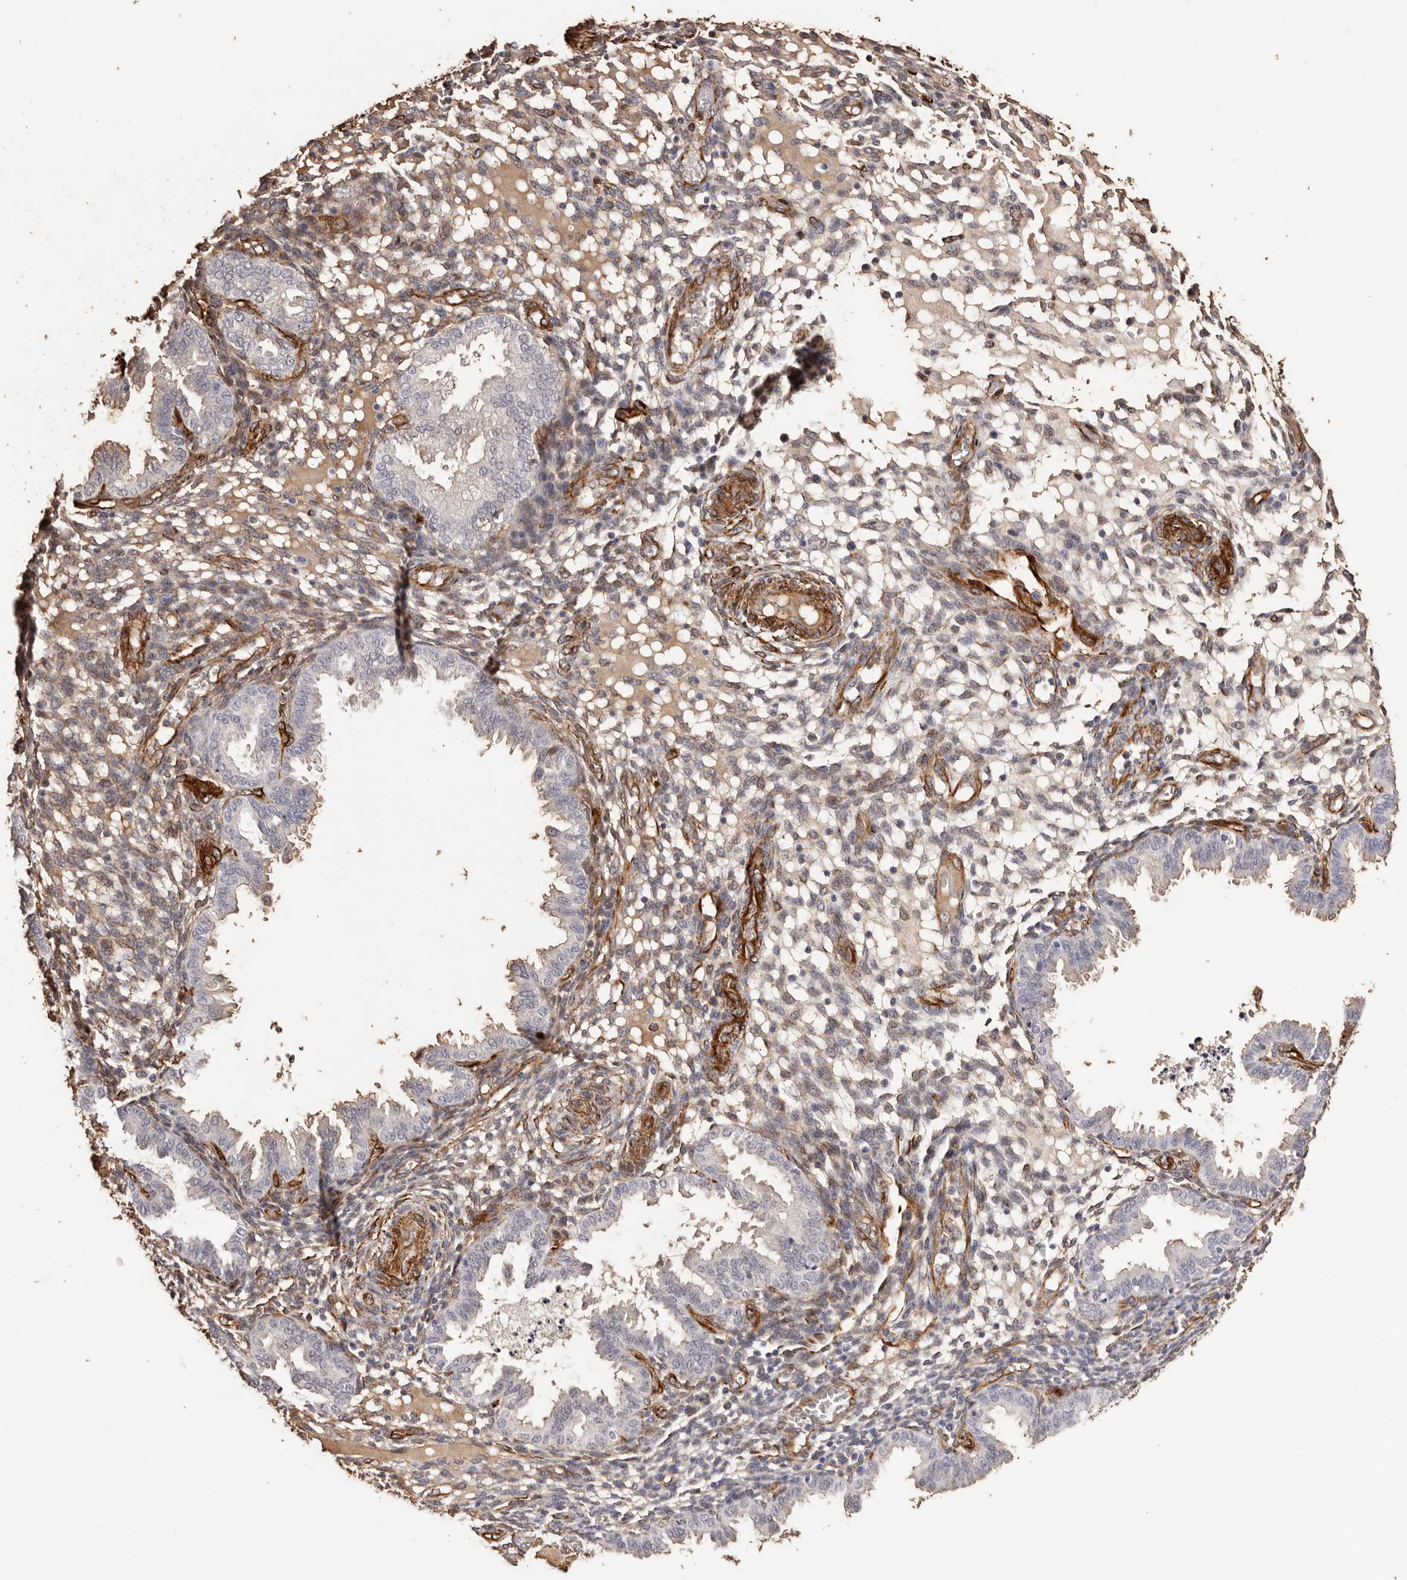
{"staining": {"intensity": "weak", "quantity": "25%-75%", "location": "cytoplasmic/membranous"}, "tissue": "endometrium", "cell_type": "Cells in endometrial stroma", "image_type": "normal", "snomed": [{"axis": "morphology", "description": "Normal tissue, NOS"}, {"axis": "topography", "description": "Endometrium"}], "caption": "The image reveals a brown stain indicating the presence of a protein in the cytoplasmic/membranous of cells in endometrial stroma in endometrium.", "gene": "ZNF557", "patient": {"sex": "female", "age": 33}}